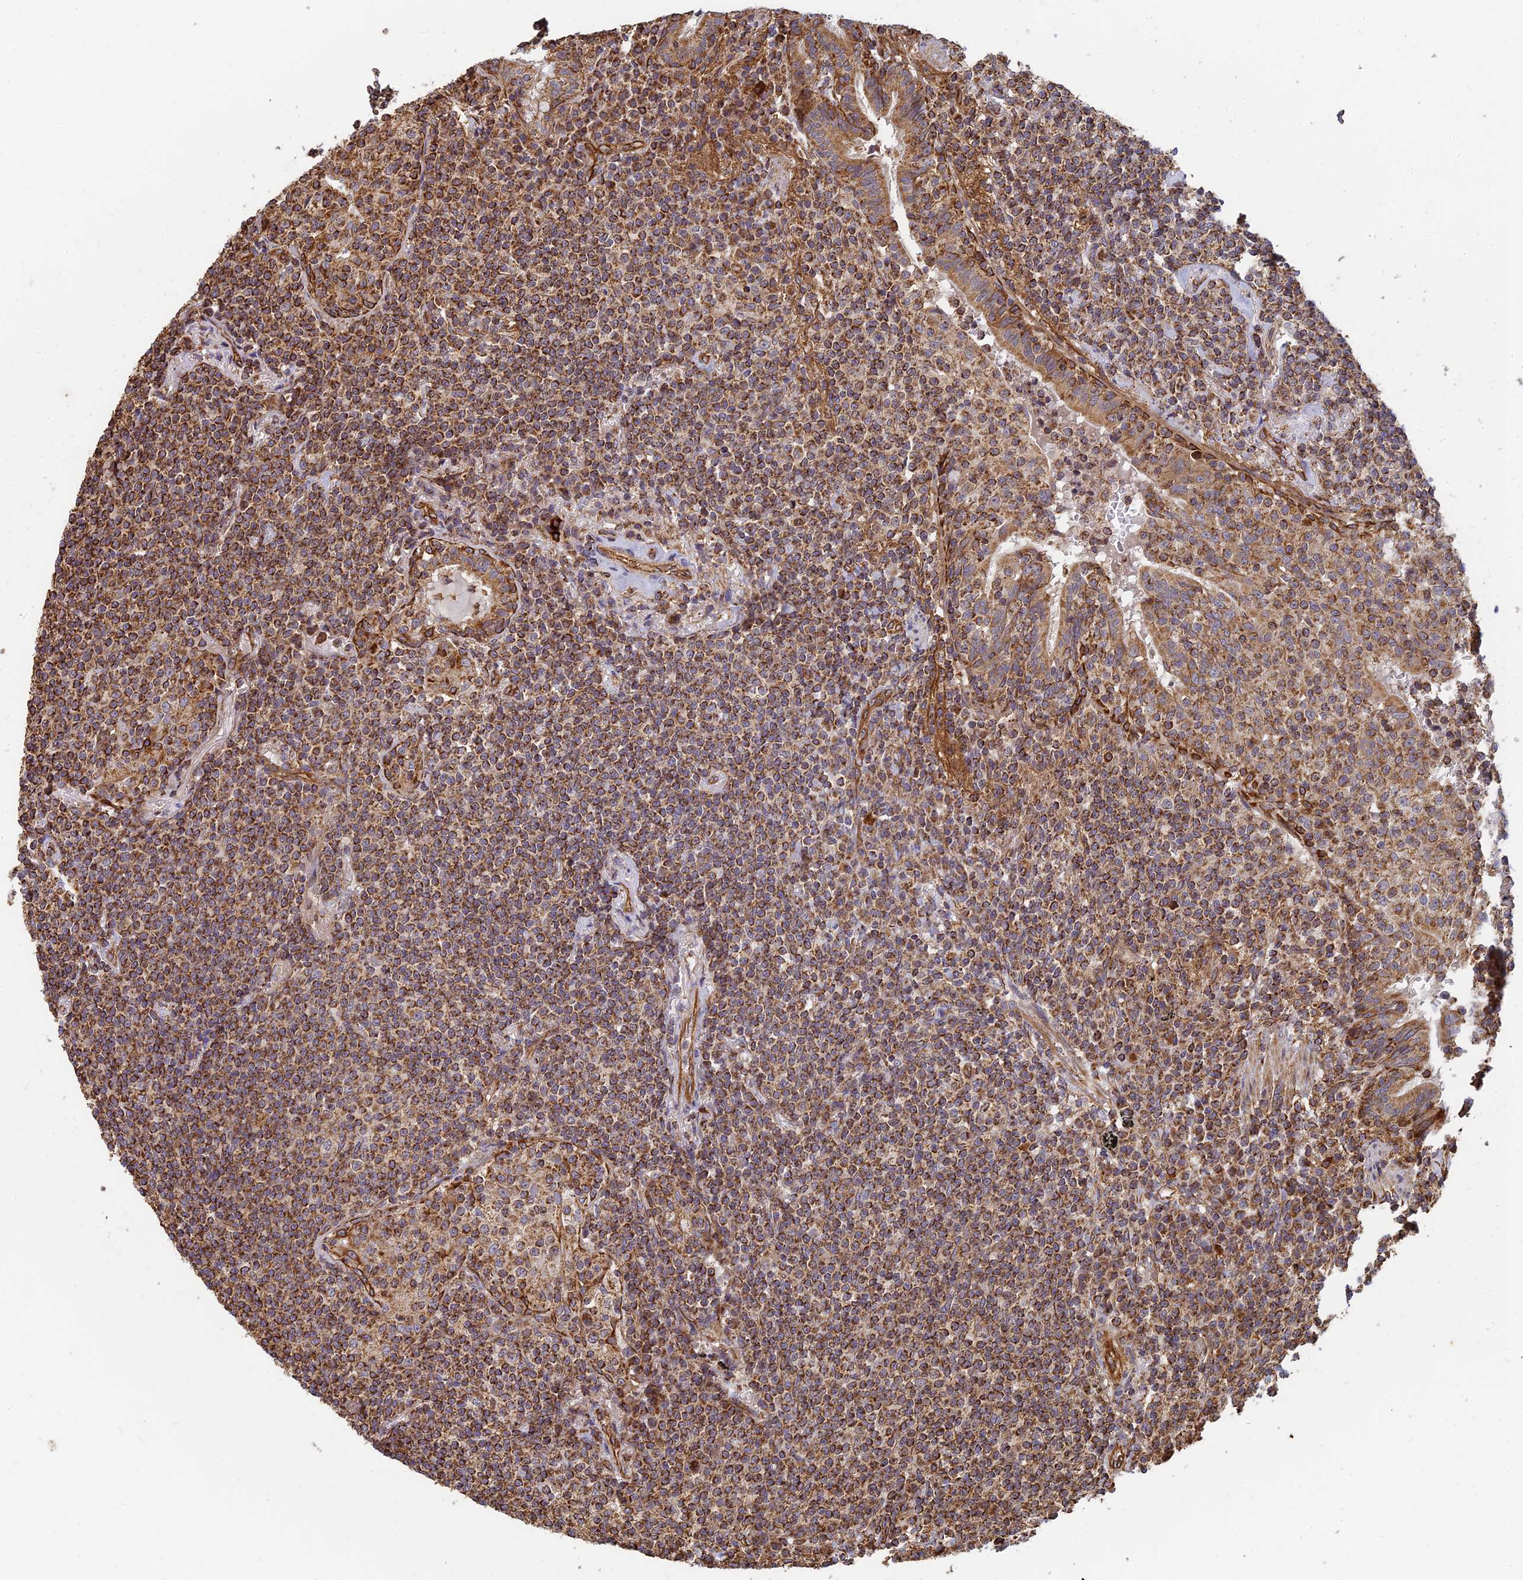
{"staining": {"intensity": "strong", "quantity": ">75%", "location": "cytoplasmic/membranous"}, "tissue": "lymphoma", "cell_type": "Tumor cells", "image_type": "cancer", "snomed": [{"axis": "morphology", "description": "Malignant lymphoma, non-Hodgkin's type, Low grade"}, {"axis": "topography", "description": "Lung"}], "caption": "The photomicrograph reveals staining of lymphoma, revealing strong cytoplasmic/membranous protein expression (brown color) within tumor cells.", "gene": "DSTYK", "patient": {"sex": "female", "age": 71}}